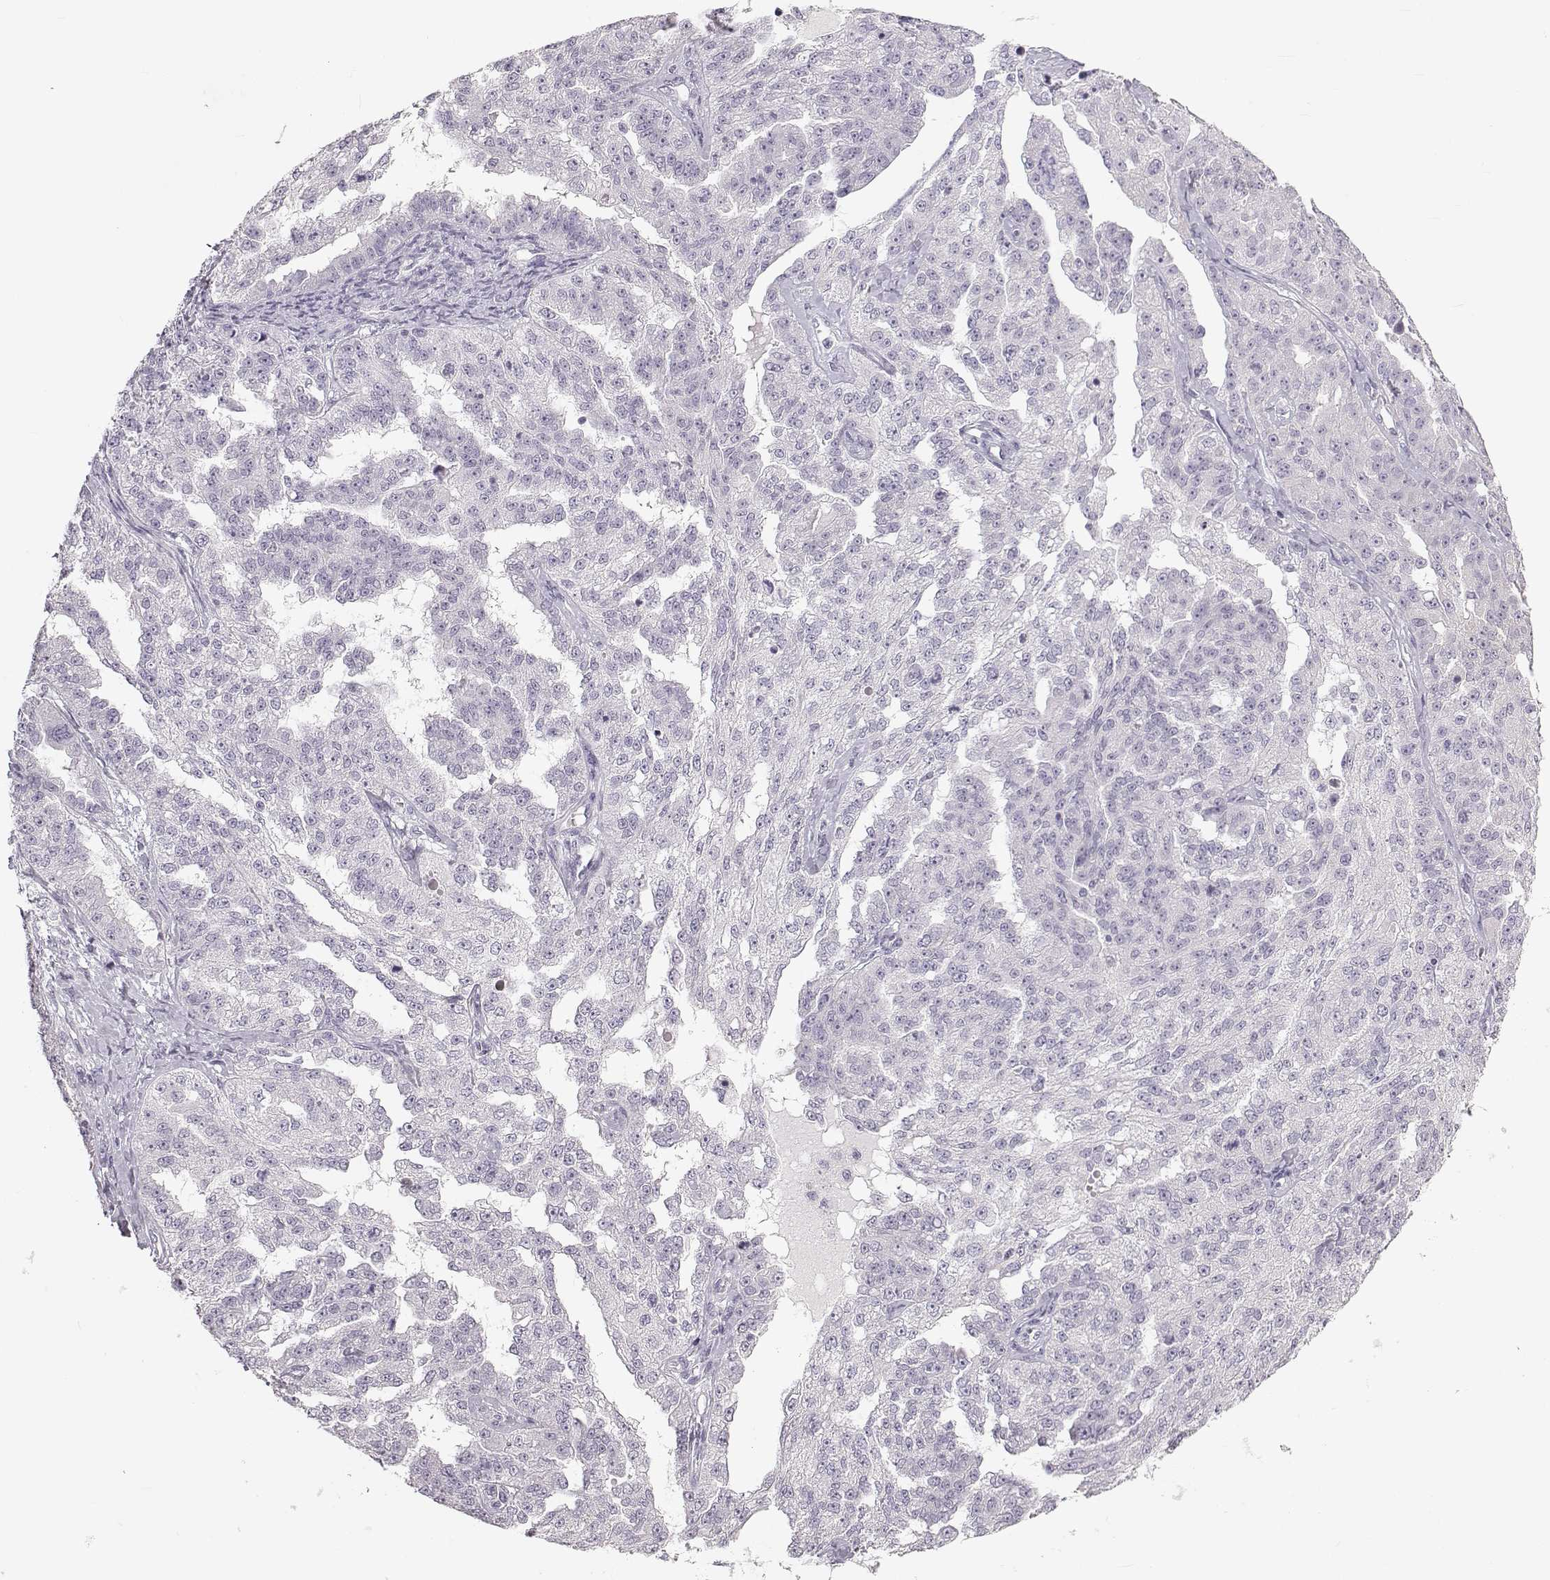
{"staining": {"intensity": "negative", "quantity": "none", "location": "none"}, "tissue": "ovarian cancer", "cell_type": "Tumor cells", "image_type": "cancer", "snomed": [{"axis": "morphology", "description": "Cystadenocarcinoma, serous, NOS"}, {"axis": "topography", "description": "Ovary"}], "caption": "High power microscopy photomicrograph of an immunohistochemistry photomicrograph of ovarian cancer (serous cystadenocarcinoma), revealing no significant positivity in tumor cells.", "gene": "OIP5", "patient": {"sex": "female", "age": 58}}